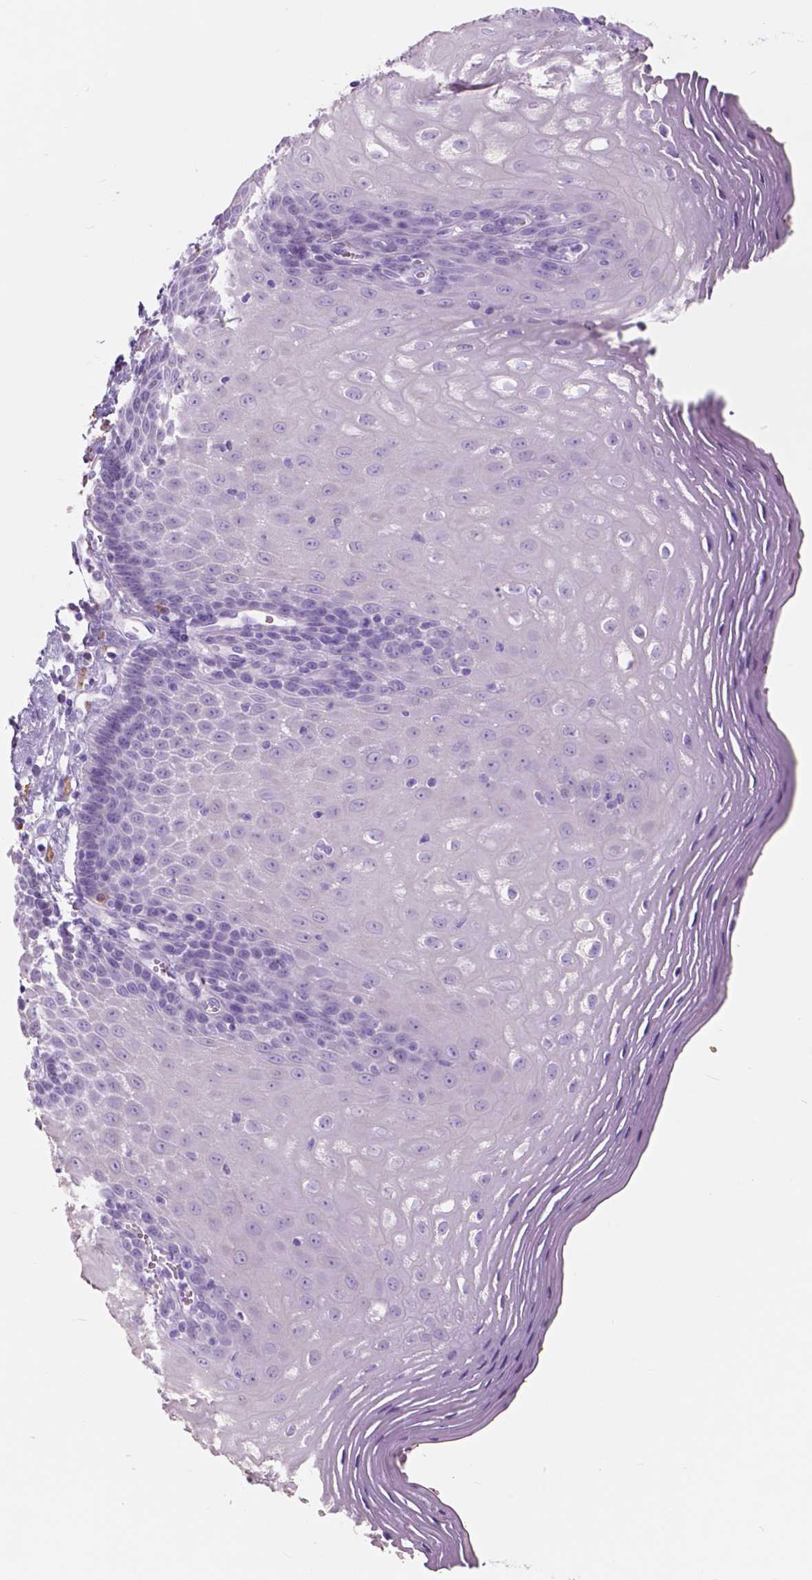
{"staining": {"intensity": "negative", "quantity": "none", "location": "none"}, "tissue": "esophagus", "cell_type": "Squamous epithelial cells", "image_type": "normal", "snomed": [{"axis": "morphology", "description": "Normal tissue, NOS"}, {"axis": "topography", "description": "Esophagus"}], "caption": "High power microscopy image of an IHC photomicrograph of benign esophagus, revealing no significant positivity in squamous epithelial cells.", "gene": "FXYD2", "patient": {"sex": "female", "age": 68}}